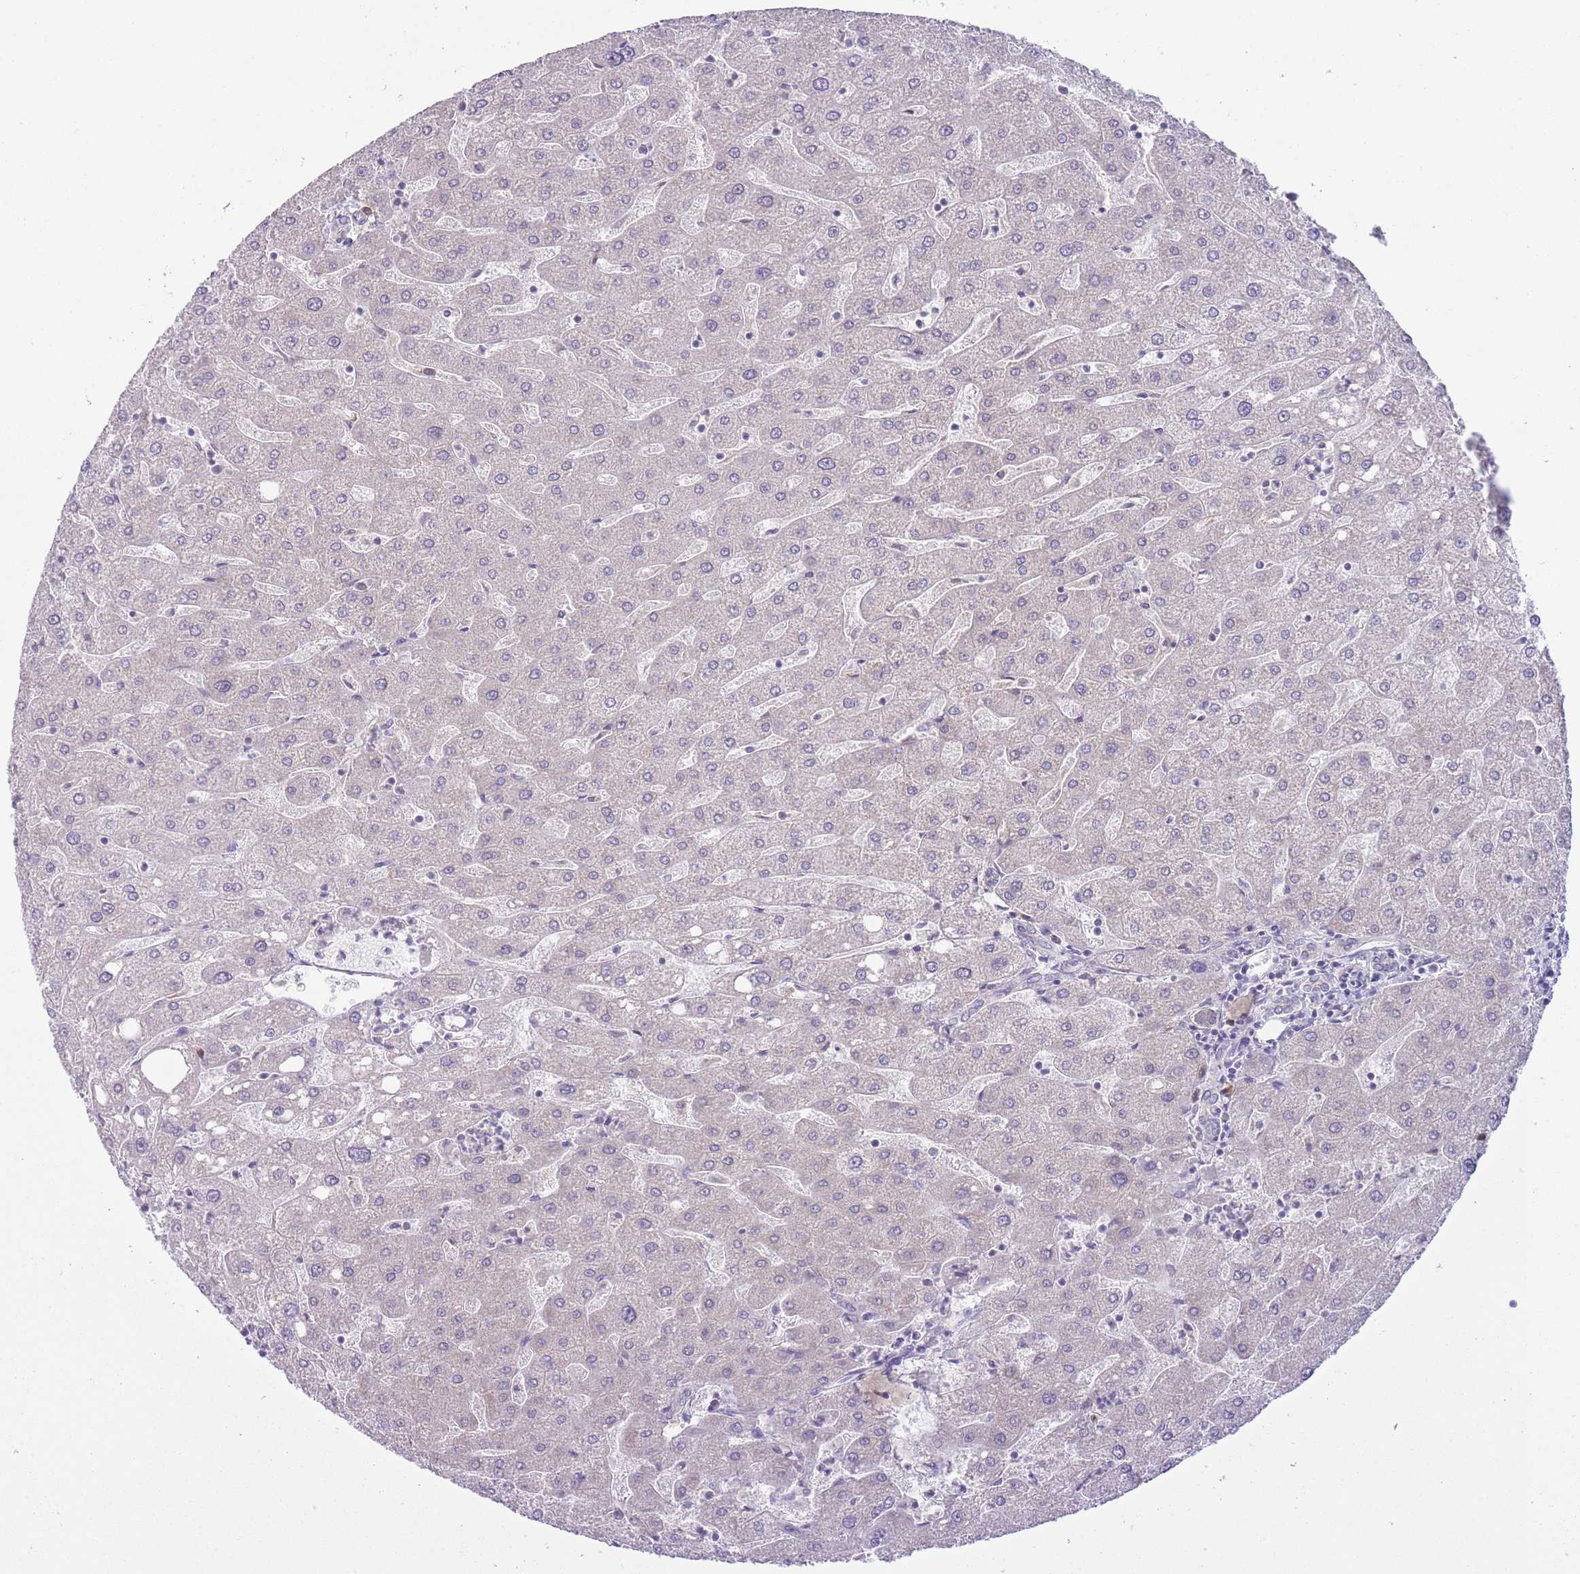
{"staining": {"intensity": "negative", "quantity": "none", "location": "none"}, "tissue": "liver", "cell_type": "Cholangiocytes", "image_type": "normal", "snomed": [{"axis": "morphology", "description": "Normal tissue, NOS"}, {"axis": "topography", "description": "Liver"}], "caption": "High power microscopy histopathology image of an immunohistochemistry (IHC) micrograph of benign liver, revealing no significant positivity in cholangiocytes.", "gene": "COPE", "patient": {"sex": "male", "age": 67}}